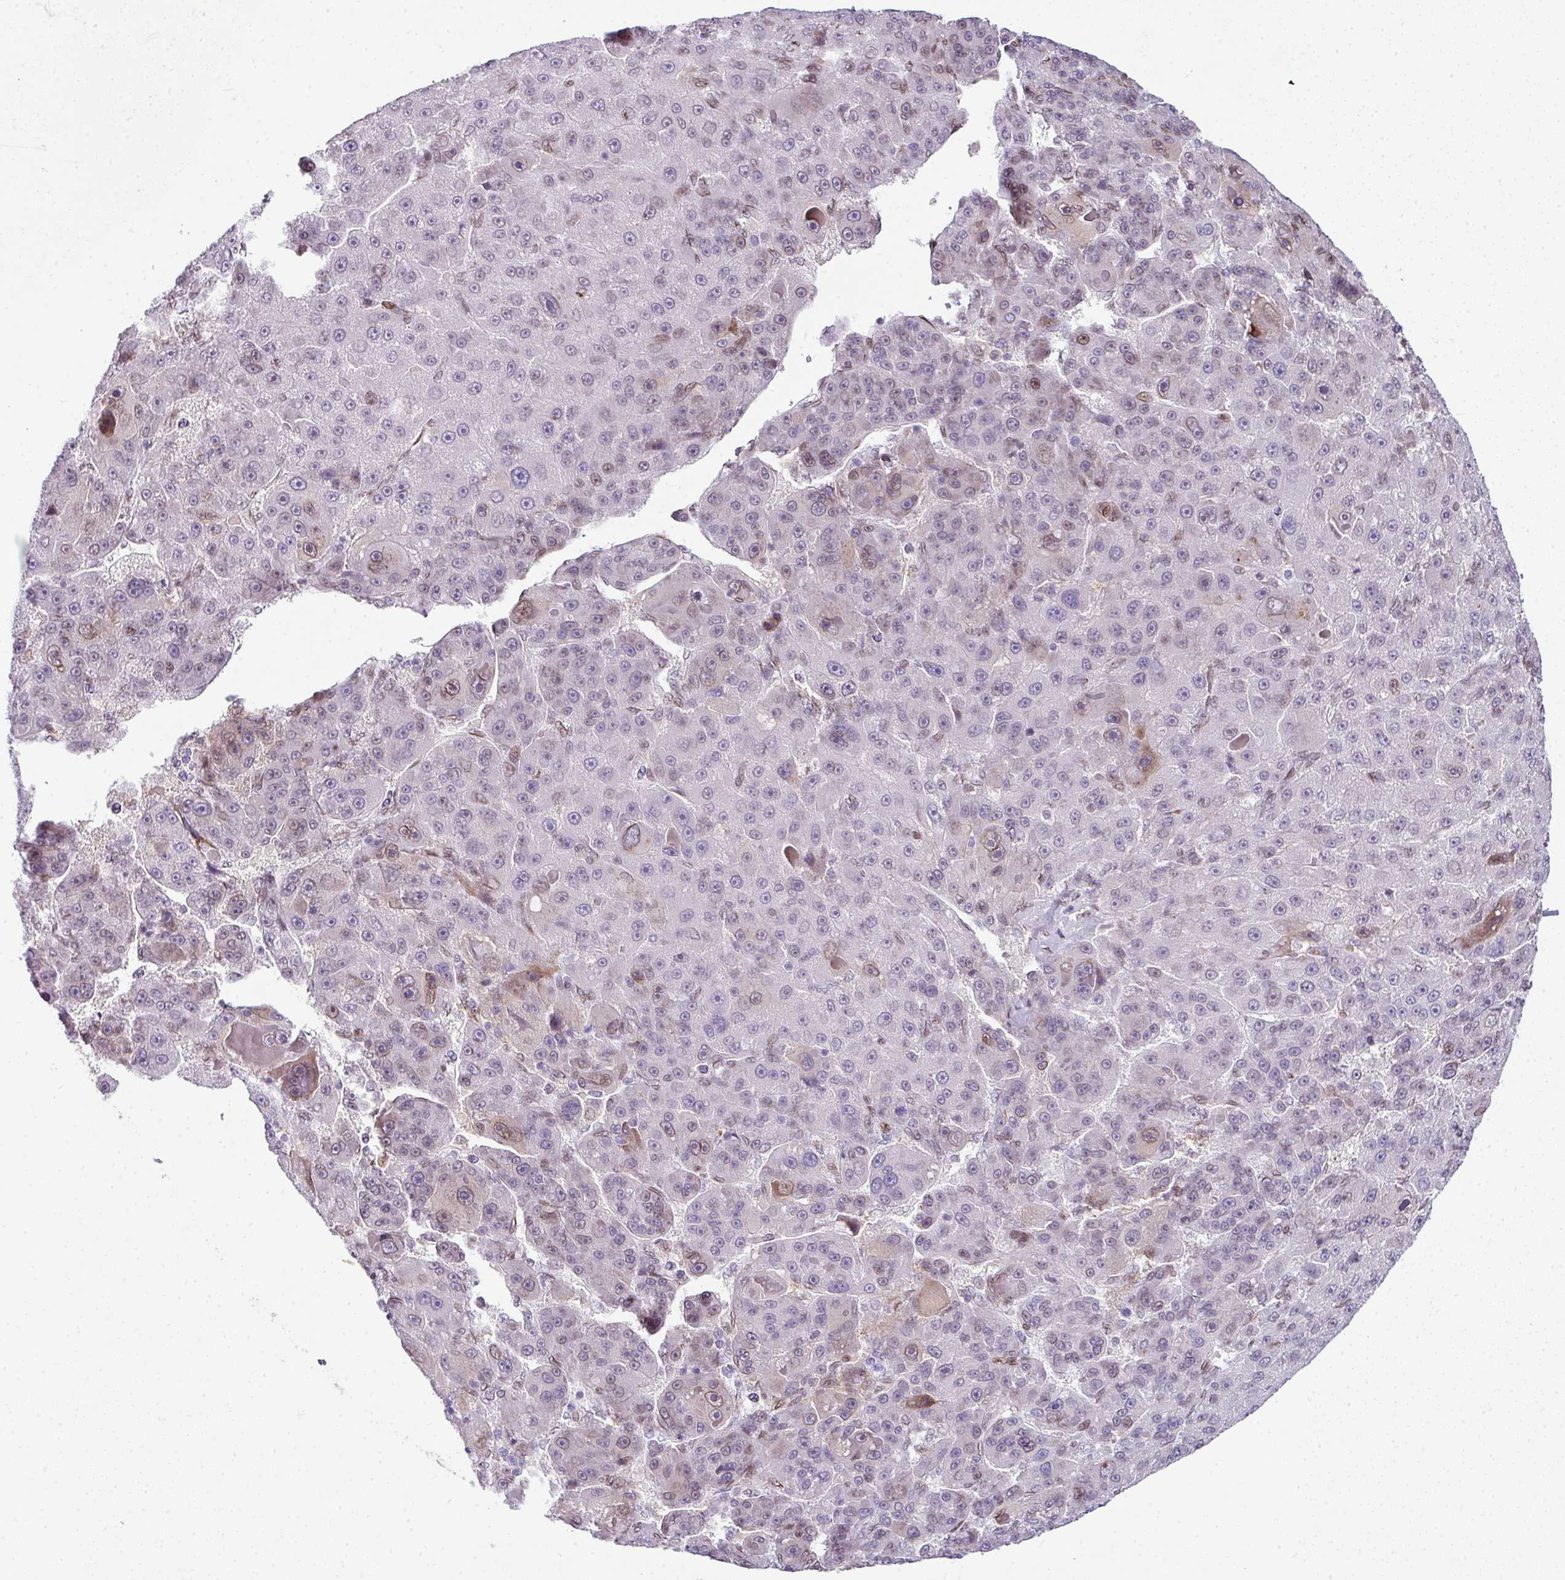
{"staining": {"intensity": "weak", "quantity": "<25%", "location": "cytoplasmic/membranous,nuclear"}, "tissue": "liver cancer", "cell_type": "Tumor cells", "image_type": "cancer", "snomed": [{"axis": "morphology", "description": "Carcinoma, Hepatocellular, NOS"}, {"axis": "topography", "description": "Liver"}], "caption": "Immunohistochemistry of human hepatocellular carcinoma (liver) shows no expression in tumor cells.", "gene": "PLK1", "patient": {"sex": "male", "age": 76}}